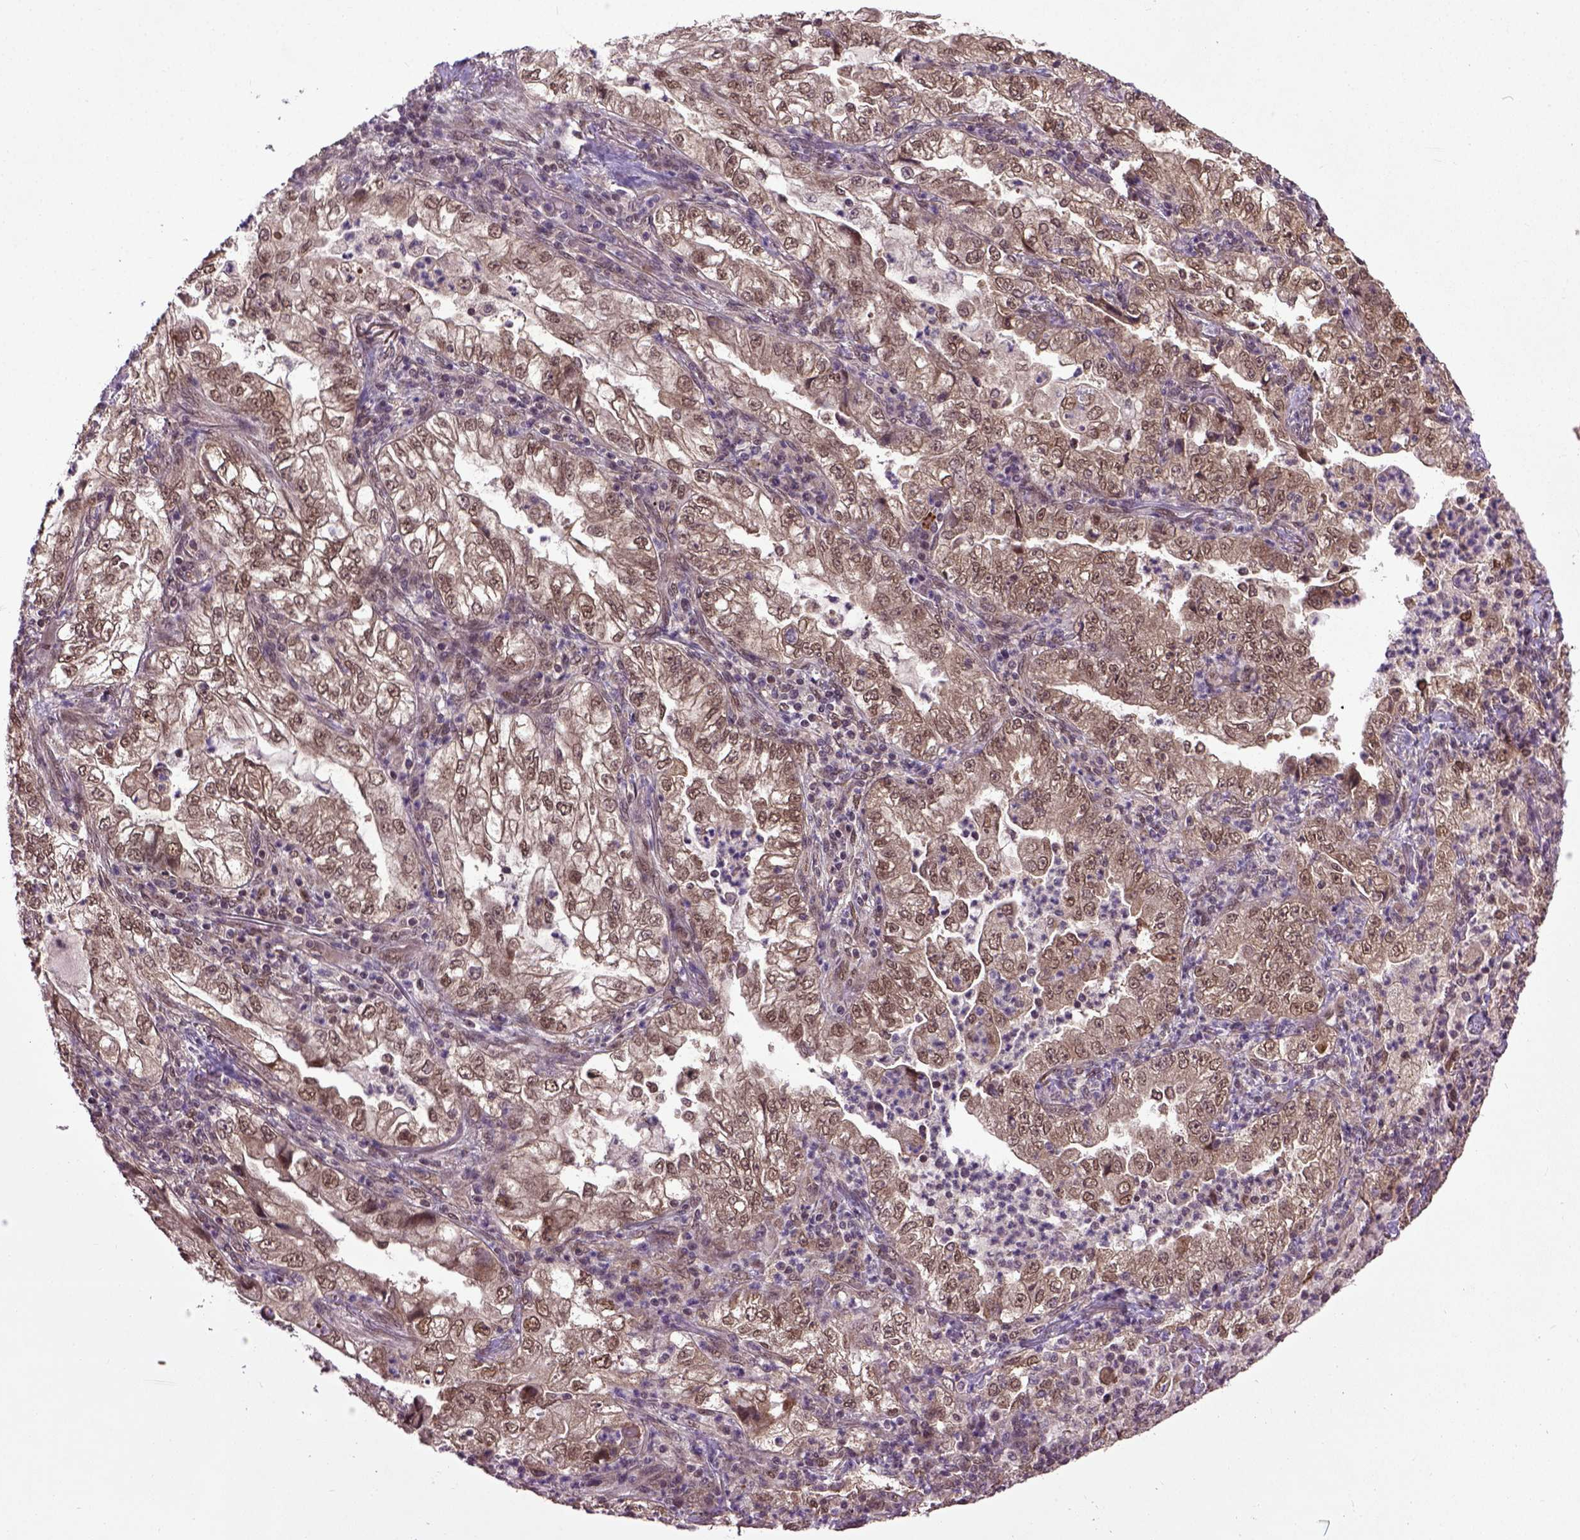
{"staining": {"intensity": "moderate", "quantity": ">75%", "location": "cytoplasmic/membranous,nuclear"}, "tissue": "lung cancer", "cell_type": "Tumor cells", "image_type": "cancer", "snomed": [{"axis": "morphology", "description": "Adenocarcinoma, NOS"}, {"axis": "topography", "description": "Lung"}], "caption": "The image reveals immunohistochemical staining of lung cancer. There is moderate cytoplasmic/membranous and nuclear positivity is present in approximately >75% of tumor cells.", "gene": "UBA3", "patient": {"sex": "female", "age": 73}}